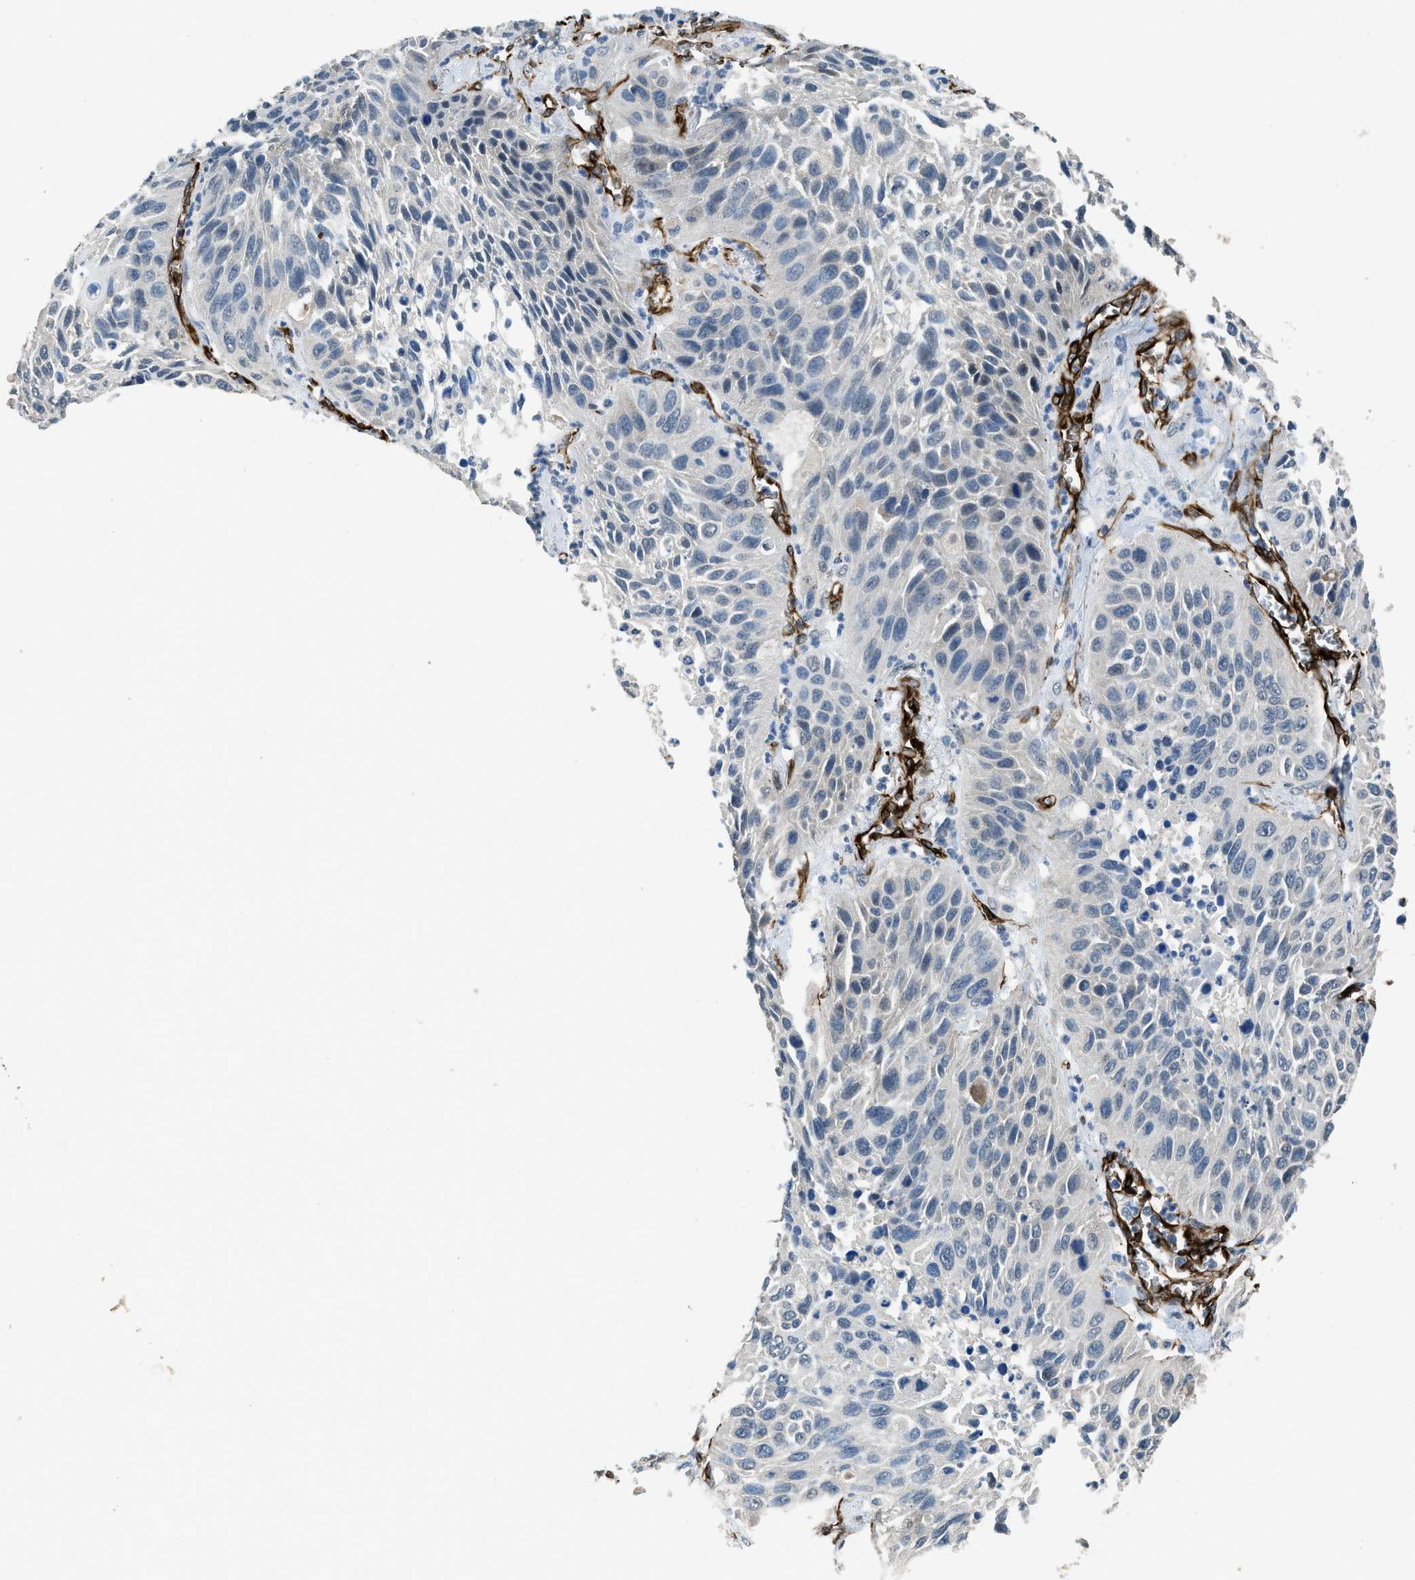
{"staining": {"intensity": "negative", "quantity": "none", "location": "none"}, "tissue": "lung cancer", "cell_type": "Tumor cells", "image_type": "cancer", "snomed": [{"axis": "morphology", "description": "Squamous cell carcinoma, NOS"}, {"axis": "topography", "description": "Lung"}], "caption": "This is an IHC histopathology image of human lung cancer. There is no positivity in tumor cells.", "gene": "SYNM", "patient": {"sex": "female", "age": 76}}